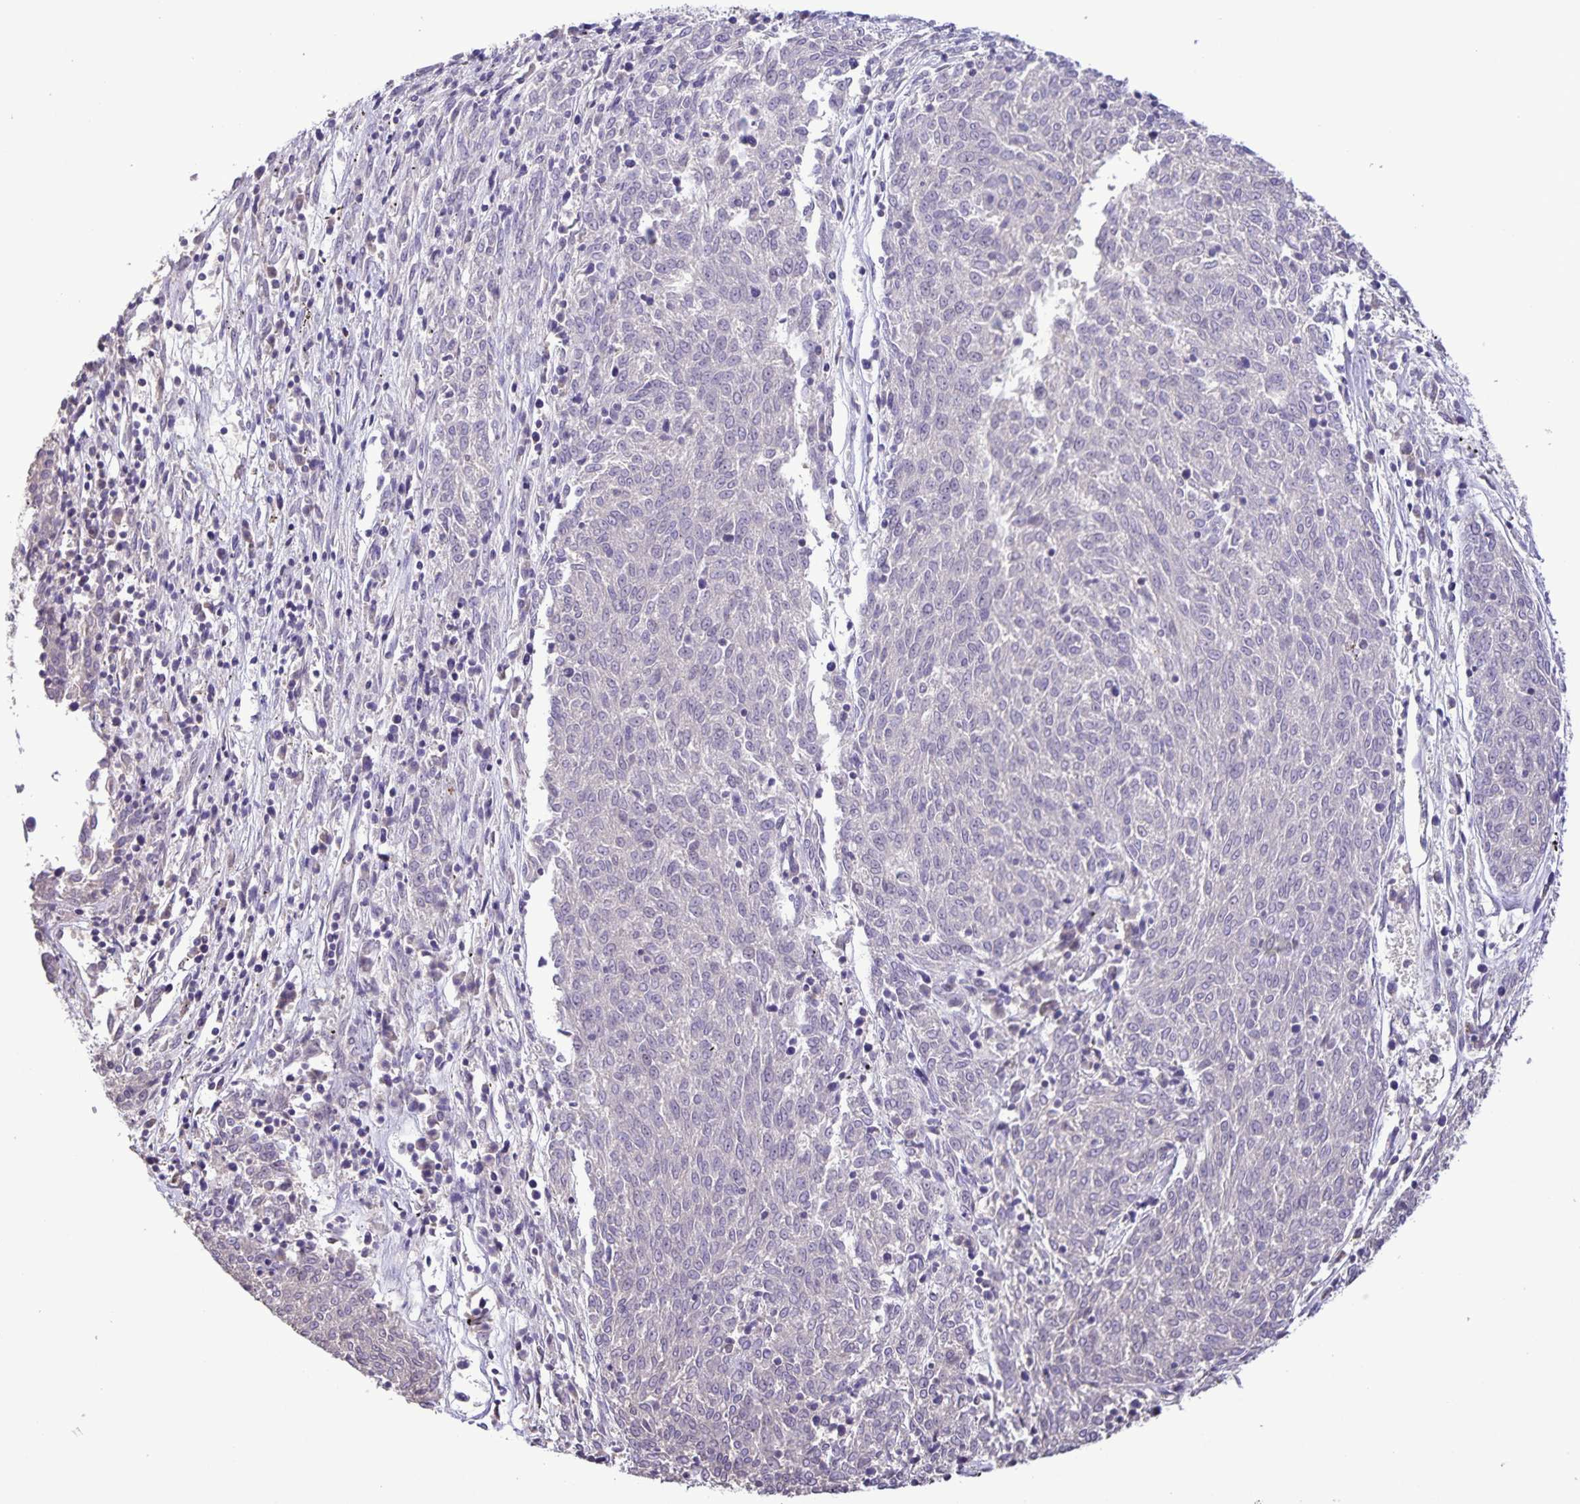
{"staining": {"intensity": "negative", "quantity": "none", "location": "none"}, "tissue": "melanoma", "cell_type": "Tumor cells", "image_type": "cancer", "snomed": [{"axis": "morphology", "description": "Malignant melanoma, NOS"}, {"axis": "topography", "description": "Skin"}], "caption": "Melanoma was stained to show a protein in brown. There is no significant expression in tumor cells.", "gene": "ONECUT2", "patient": {"sex": "female", "age": 72}}